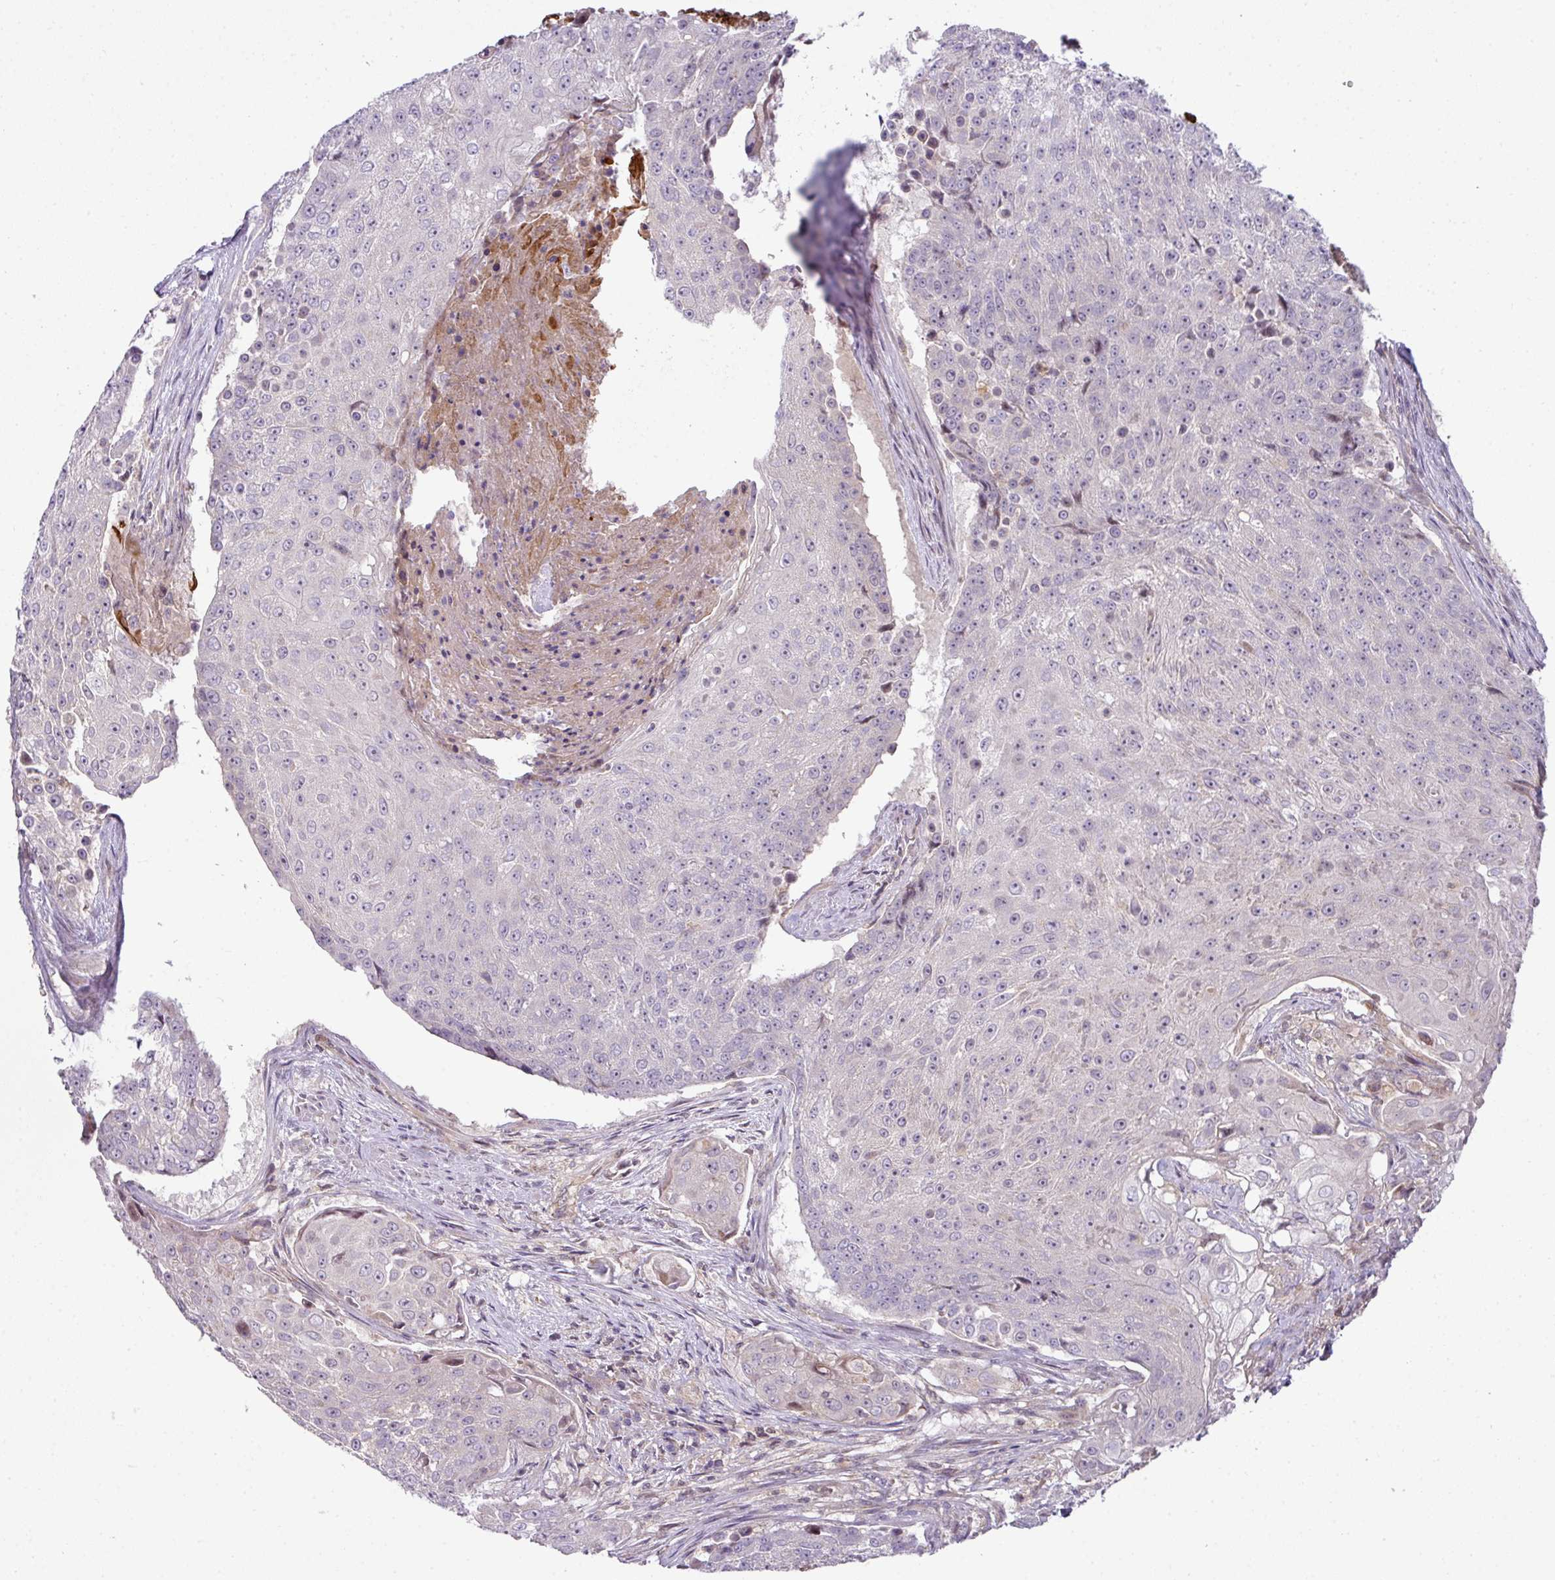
{"staining": {"intensity": "moderate", "quantity": "<25%", "location": "nuclear"}, "tissue": "urothelial cancer", "cell_type": "Tumor cells", "image_type": "cancer", "snomed": [{"axis": "morphology", "description": "Urothelial carcinoma, High grade"}, {"axis": "topography", "description": "Urinary bladder"}], "caption": "Protein staining exhibits moderate nuclear expression in approximately <25% of tumor cells in high-grade urothelial carcinoma.", "gene": "STAT5A", "patient": {"sex": "female", "age": 63}}